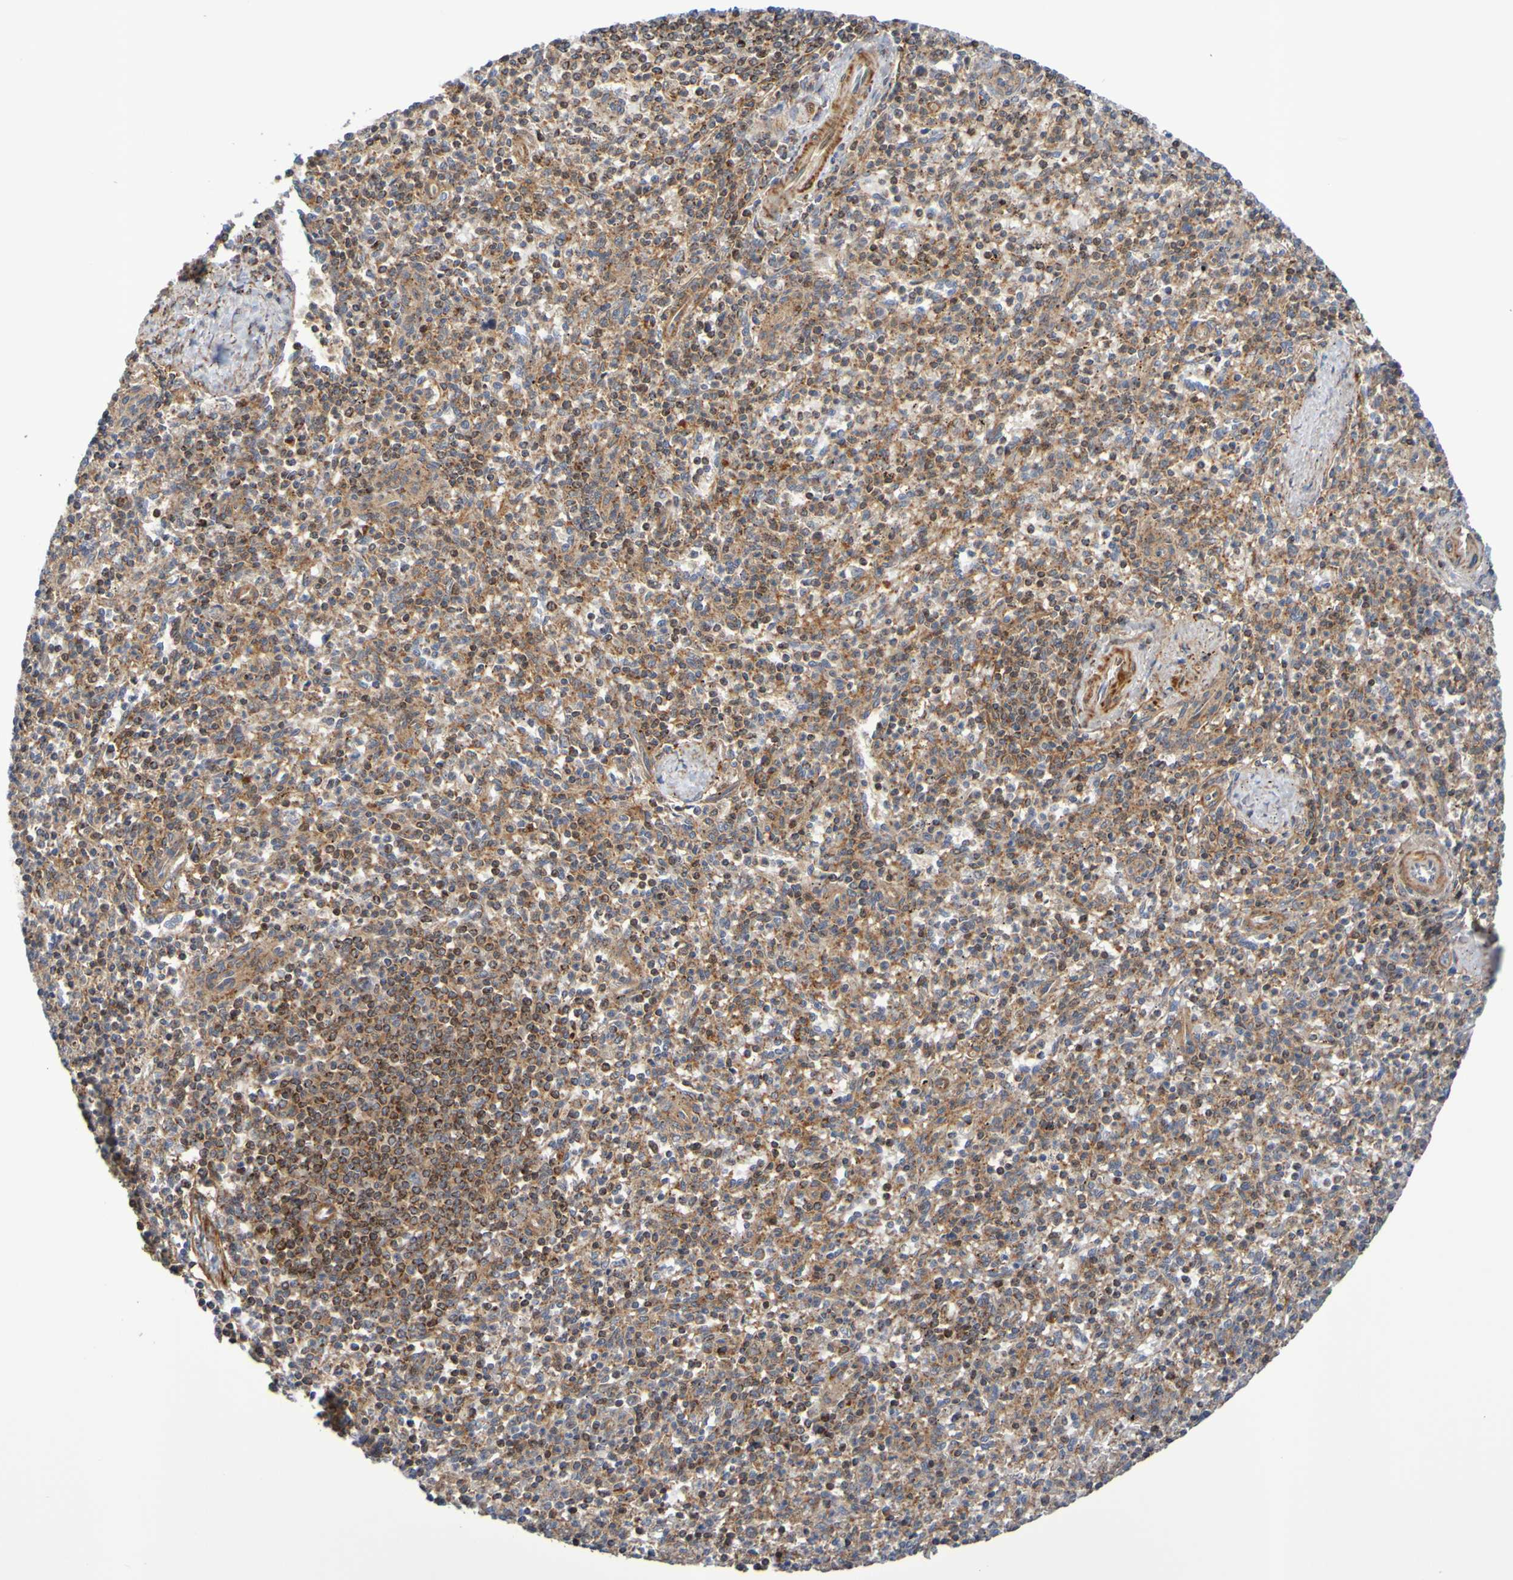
{"staining": {"intensity": "strong", "quantity": "25%-75%", "location": "cytoplasmic/membranous"}, "tissue": "spleen", "cell_type": "Cells in red pulp", "image_type": "normal", "snomed": [{"axis": "morphology", "description": "Normal tissue, NOS"}, {"axis": "topography", "description": "Spleen"}], "caption": "High-power microscopy captured an immunohistochemistry (IHC) micrograph of unremarkable spleen, revealing strong cytoplasmic/membranous positivity in about 25%-75% of cells in red pulp.", "gene": "CCDC51", "patient": {"sex": "male", "age": 72}}